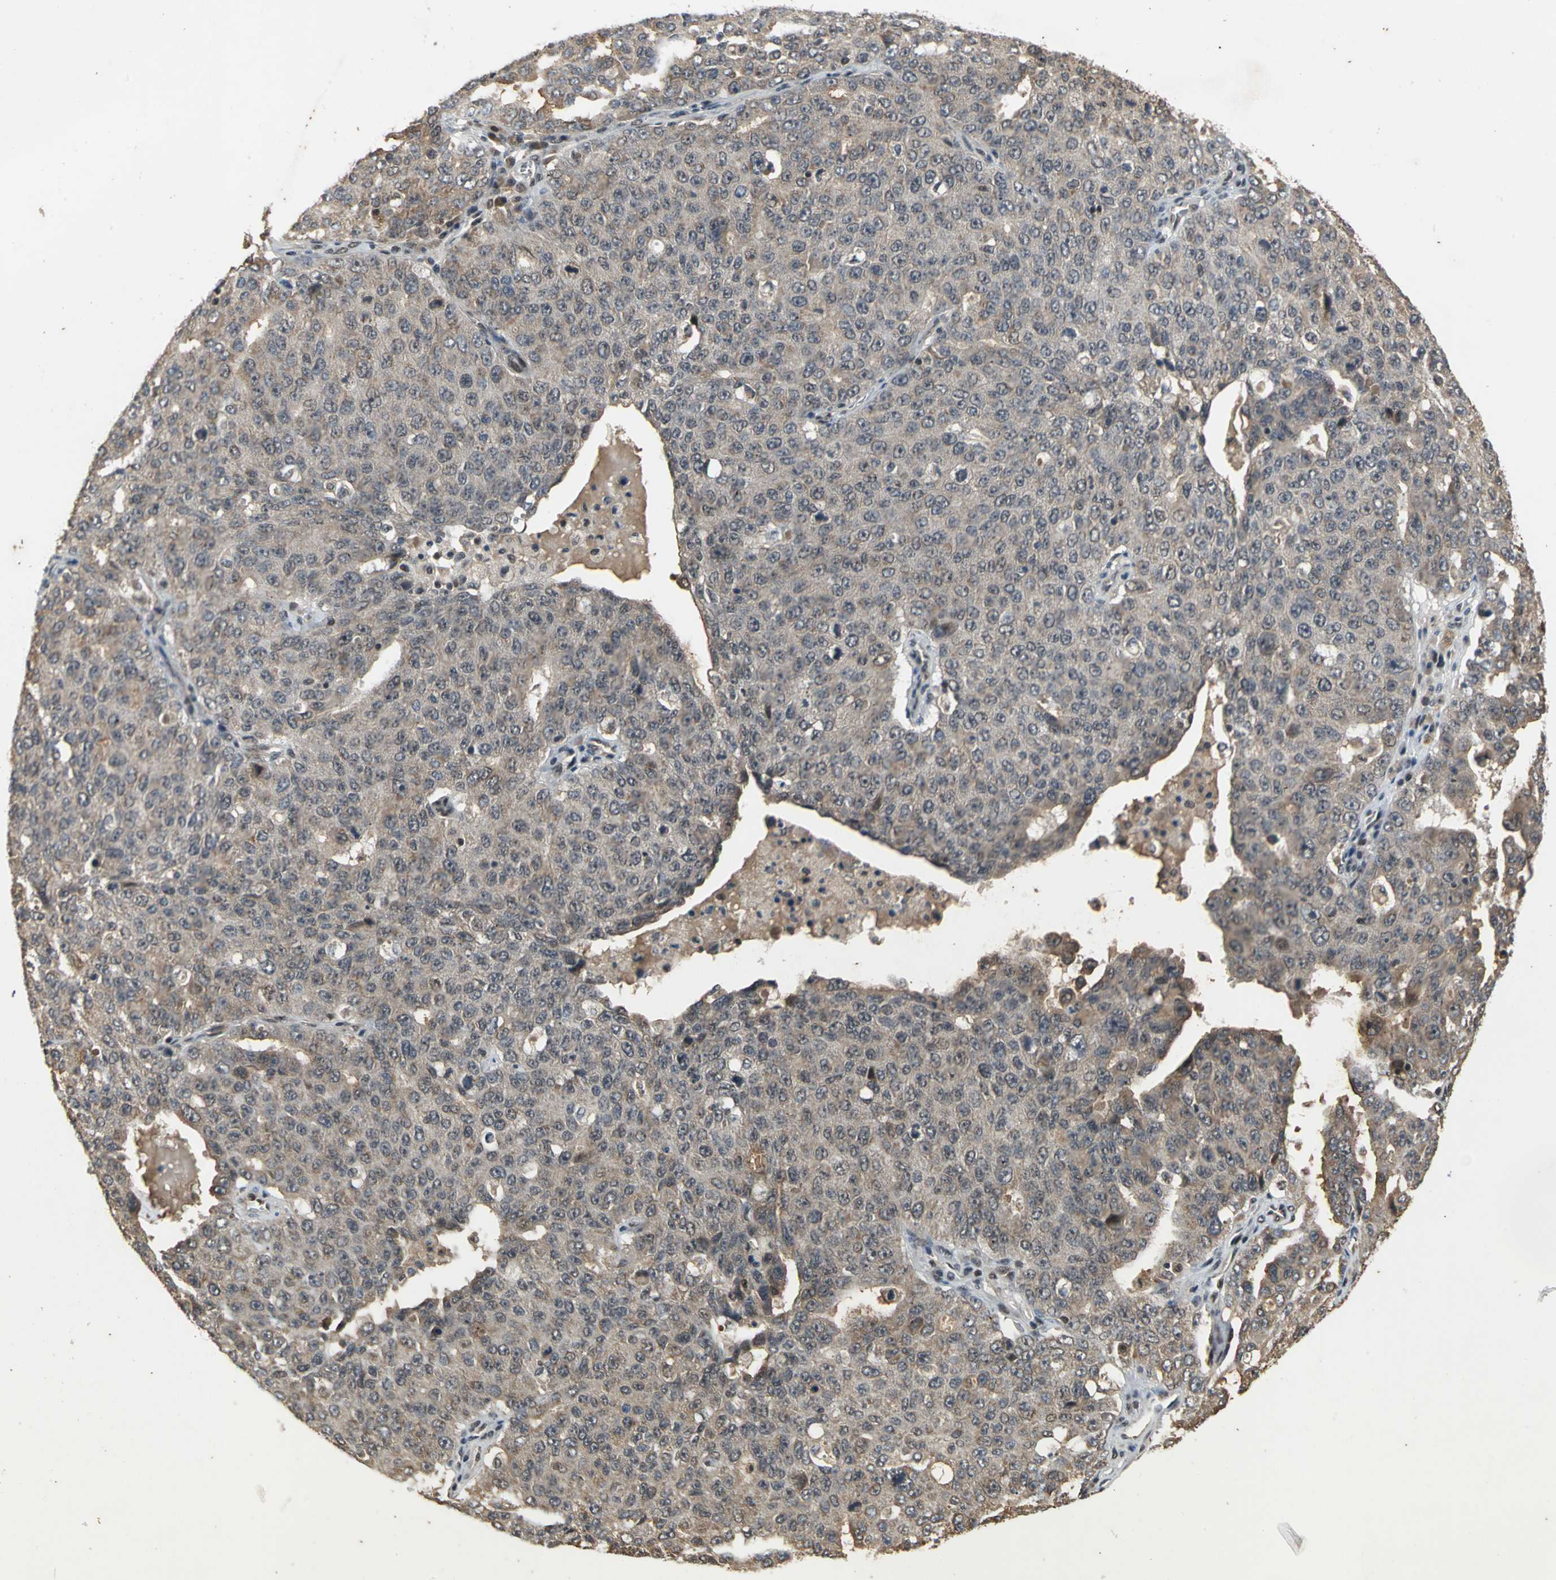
{"staining": {"intensity": "weak", "quantity": "25%-75%", "location": "cytoplasmic/membranous"}, "tissue": "ovarian cancer", "cell_type": "Tumor cells", "image_type": "cancer", "snomed": [{"axis": "morphology", "description": "Carcinoma, endometroid"}, {"axis": "topography", "description": "Ovary"}], "caption": "Immunohistochemistry of human ovarian endometroid carcinoma shows low levels of weak cytoplasmic/membranous staining in approximately 25%-75% of tumor cells. Ihc stains the protein in brown and the nuclei are stained blue.", "gene": "NOTCH3", "patient": {"sex": "female", "age": 62}}